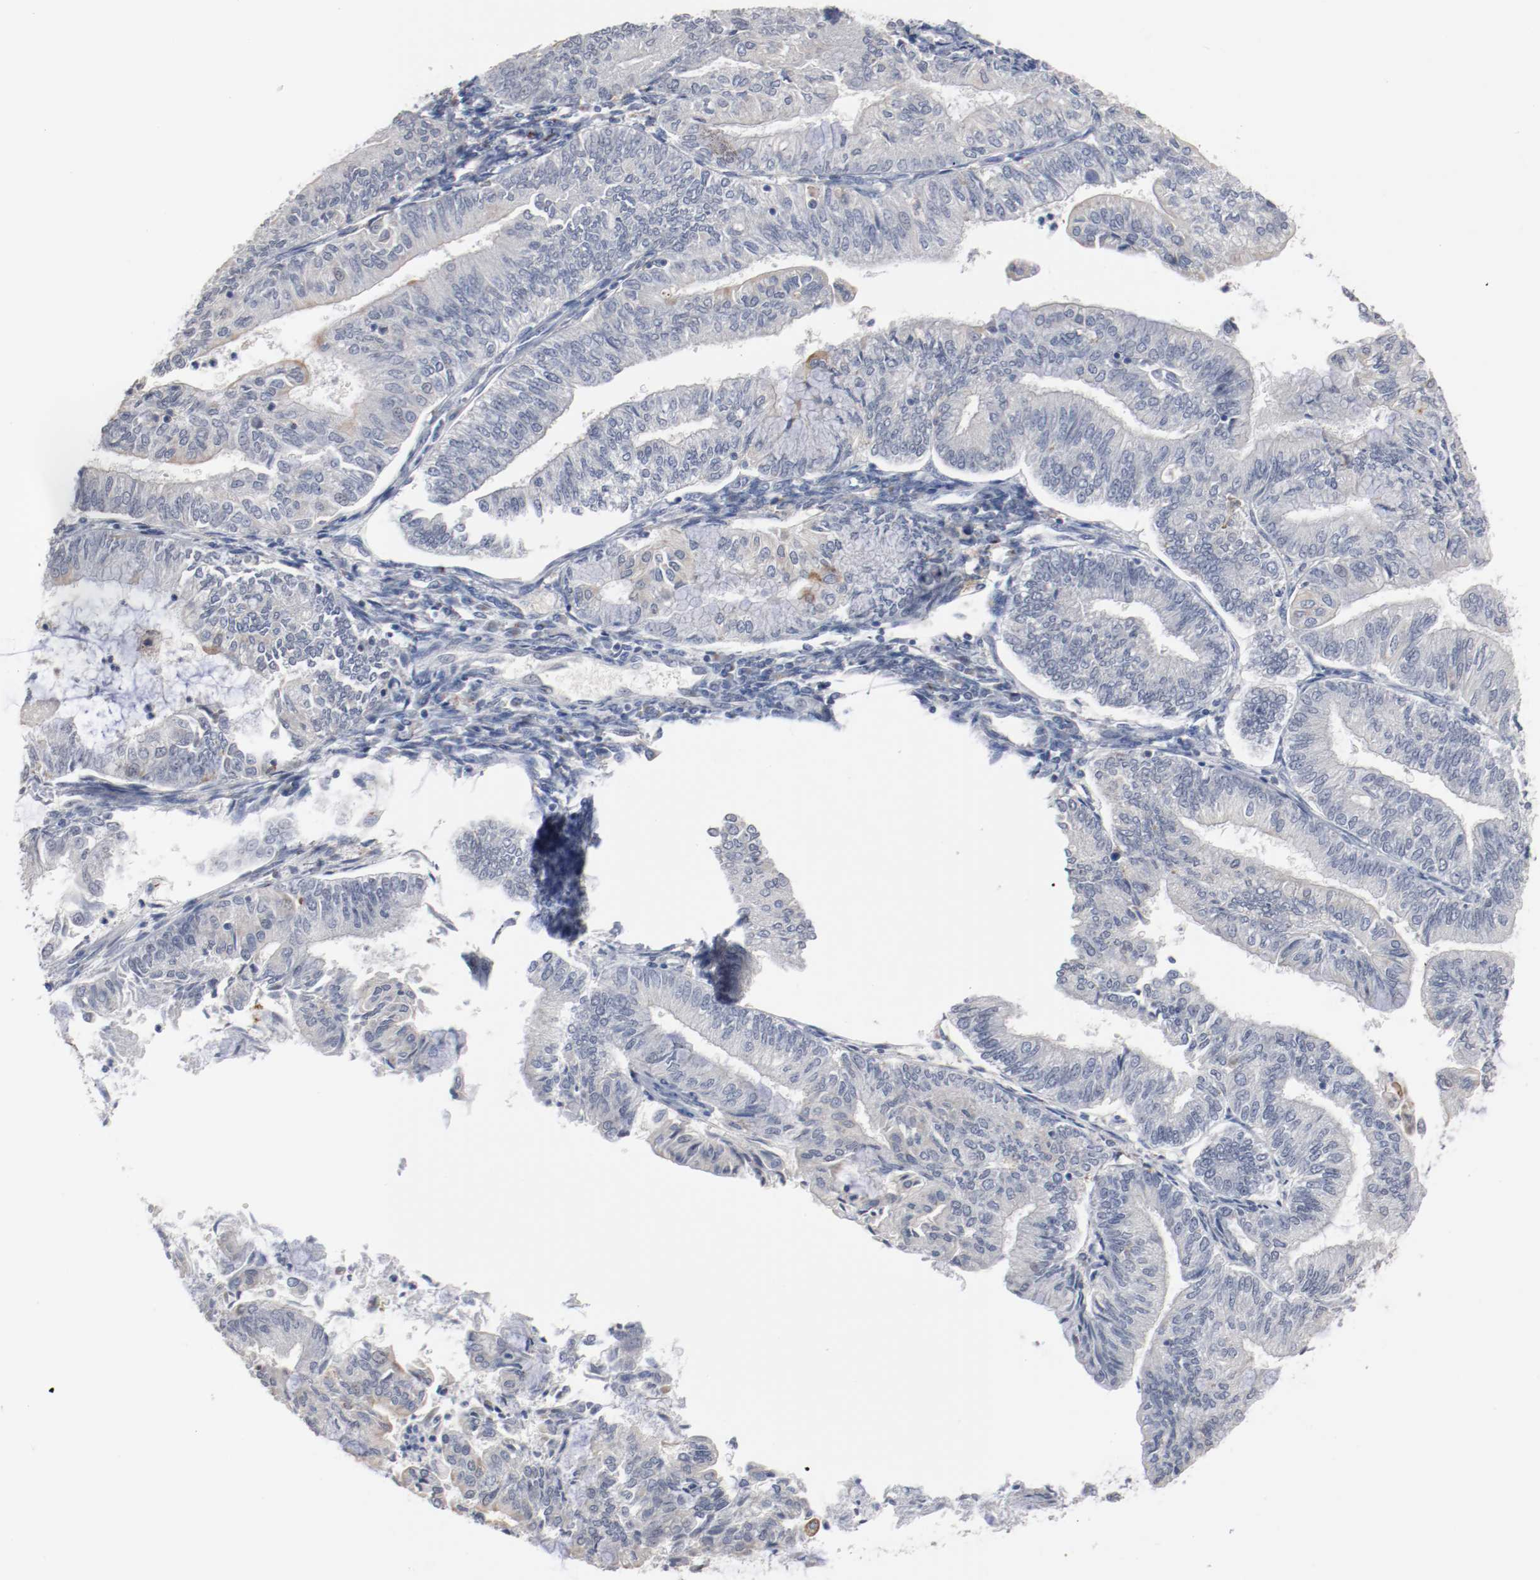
{"staining": {"intensity": "negative", "quantity": "none", "location": "none"}, "tissue": "endometrial cancer", "cell_type": "Tumor cells", "image_type": "cancer", "snomed": [{"axis": "morphology", "description": "Adenocarcinoma, NOS"}, {"axis": "topography", "description": "Endometrium"}], "caption": "Micrograph shows no significant protein staining in tumor cells of endometrial adenocarcinoma.", "gene": "ERICH1", "patient": {"sex": "female", "age": 59}}